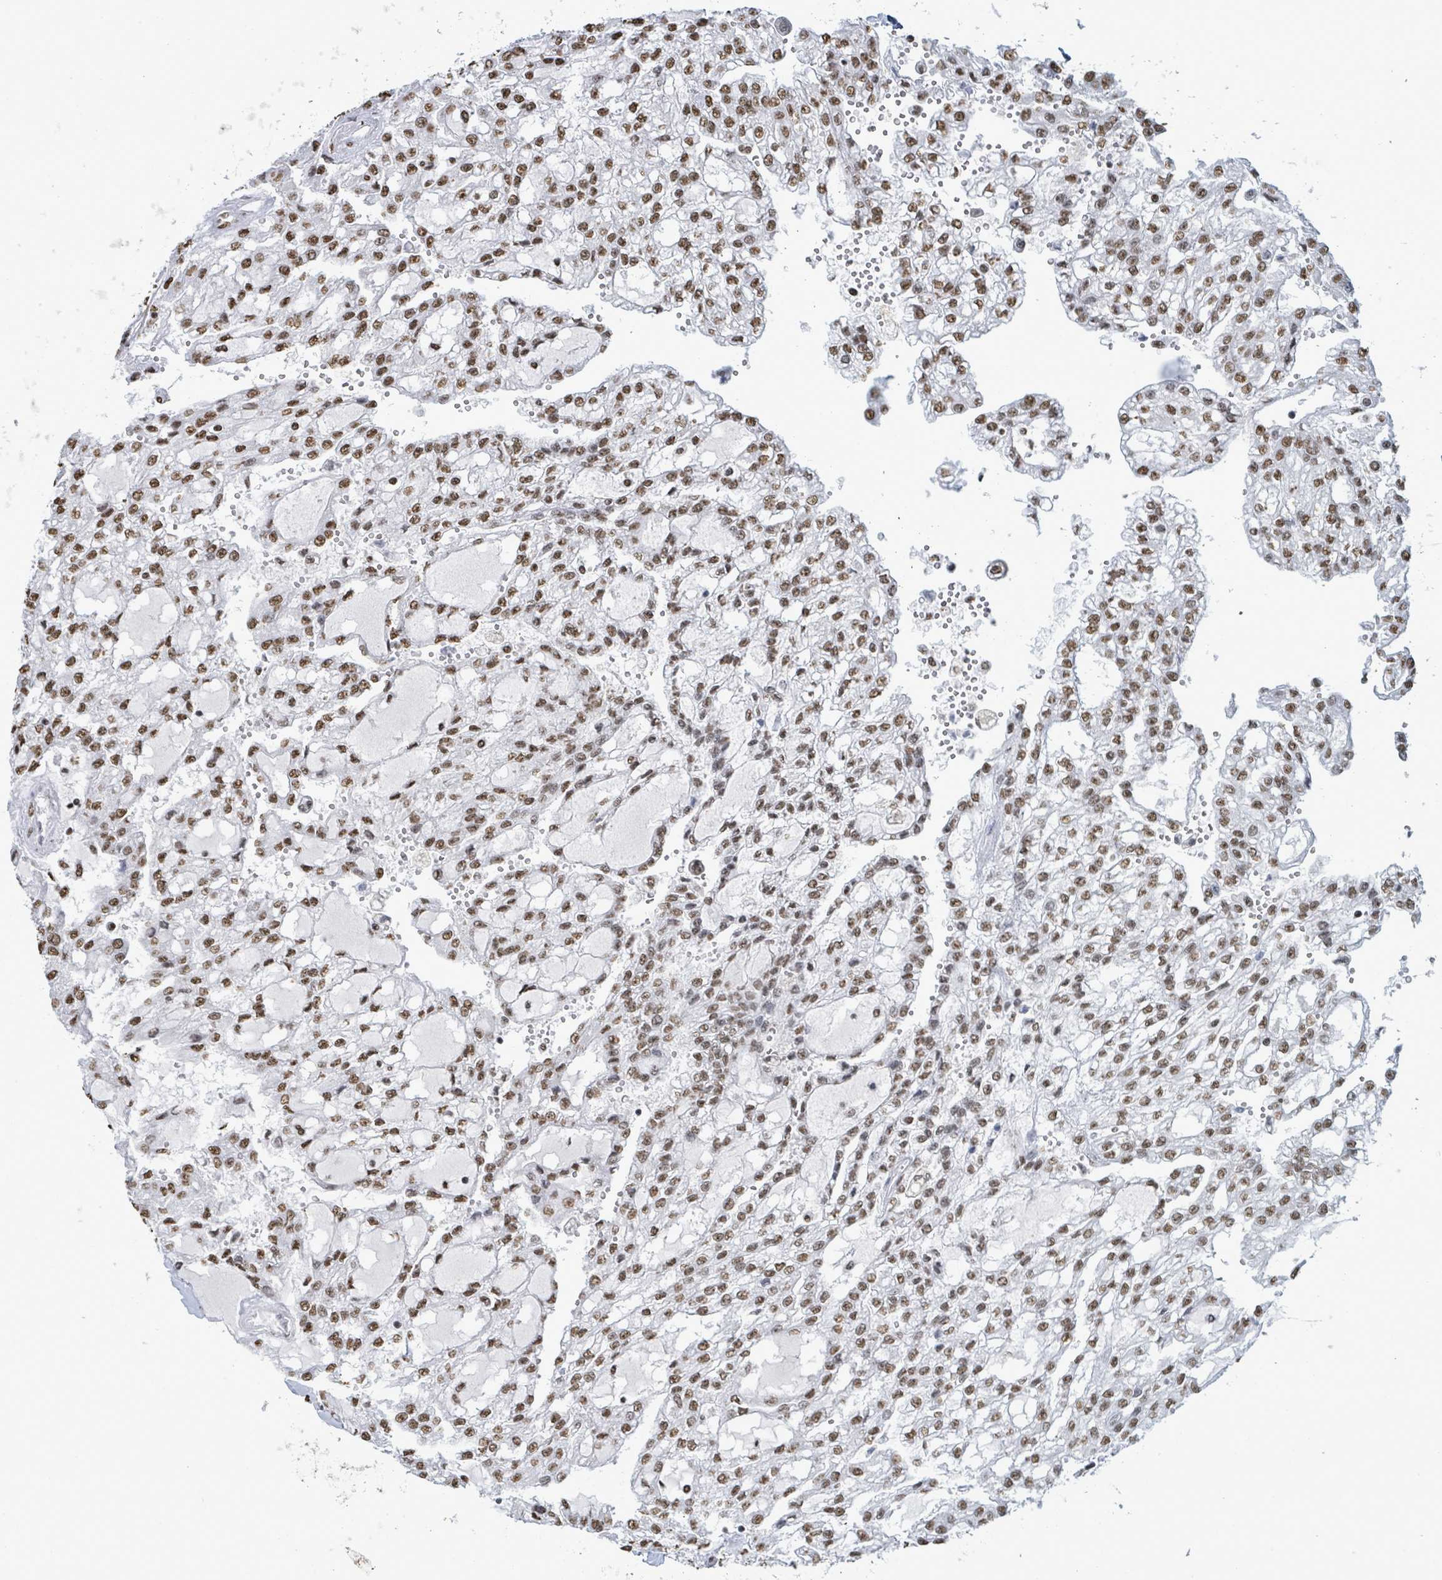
{"staining": {"intensity": "moderate", "quantity": ">75%", "location": "nuclear"}, "tissue": "renal cancer", "cell_type": "Tumor cells", "image_type": "cancer", "snomed": [{"axis": "morphology", "description": "Adenocarcinoma, NOS"}, {"axis": "topography", "description": "Kidney"}], "caption": "Renal cancer (adenocarcinoma) stained with DAB (3,3'-diaminobenzidine) immunohistochemistry exhibits medium levels of moderate nuclear expression in about >75% of tumor cells.", "gene": "SAMD14", "patient": {"sex": "male", "age": 63}}